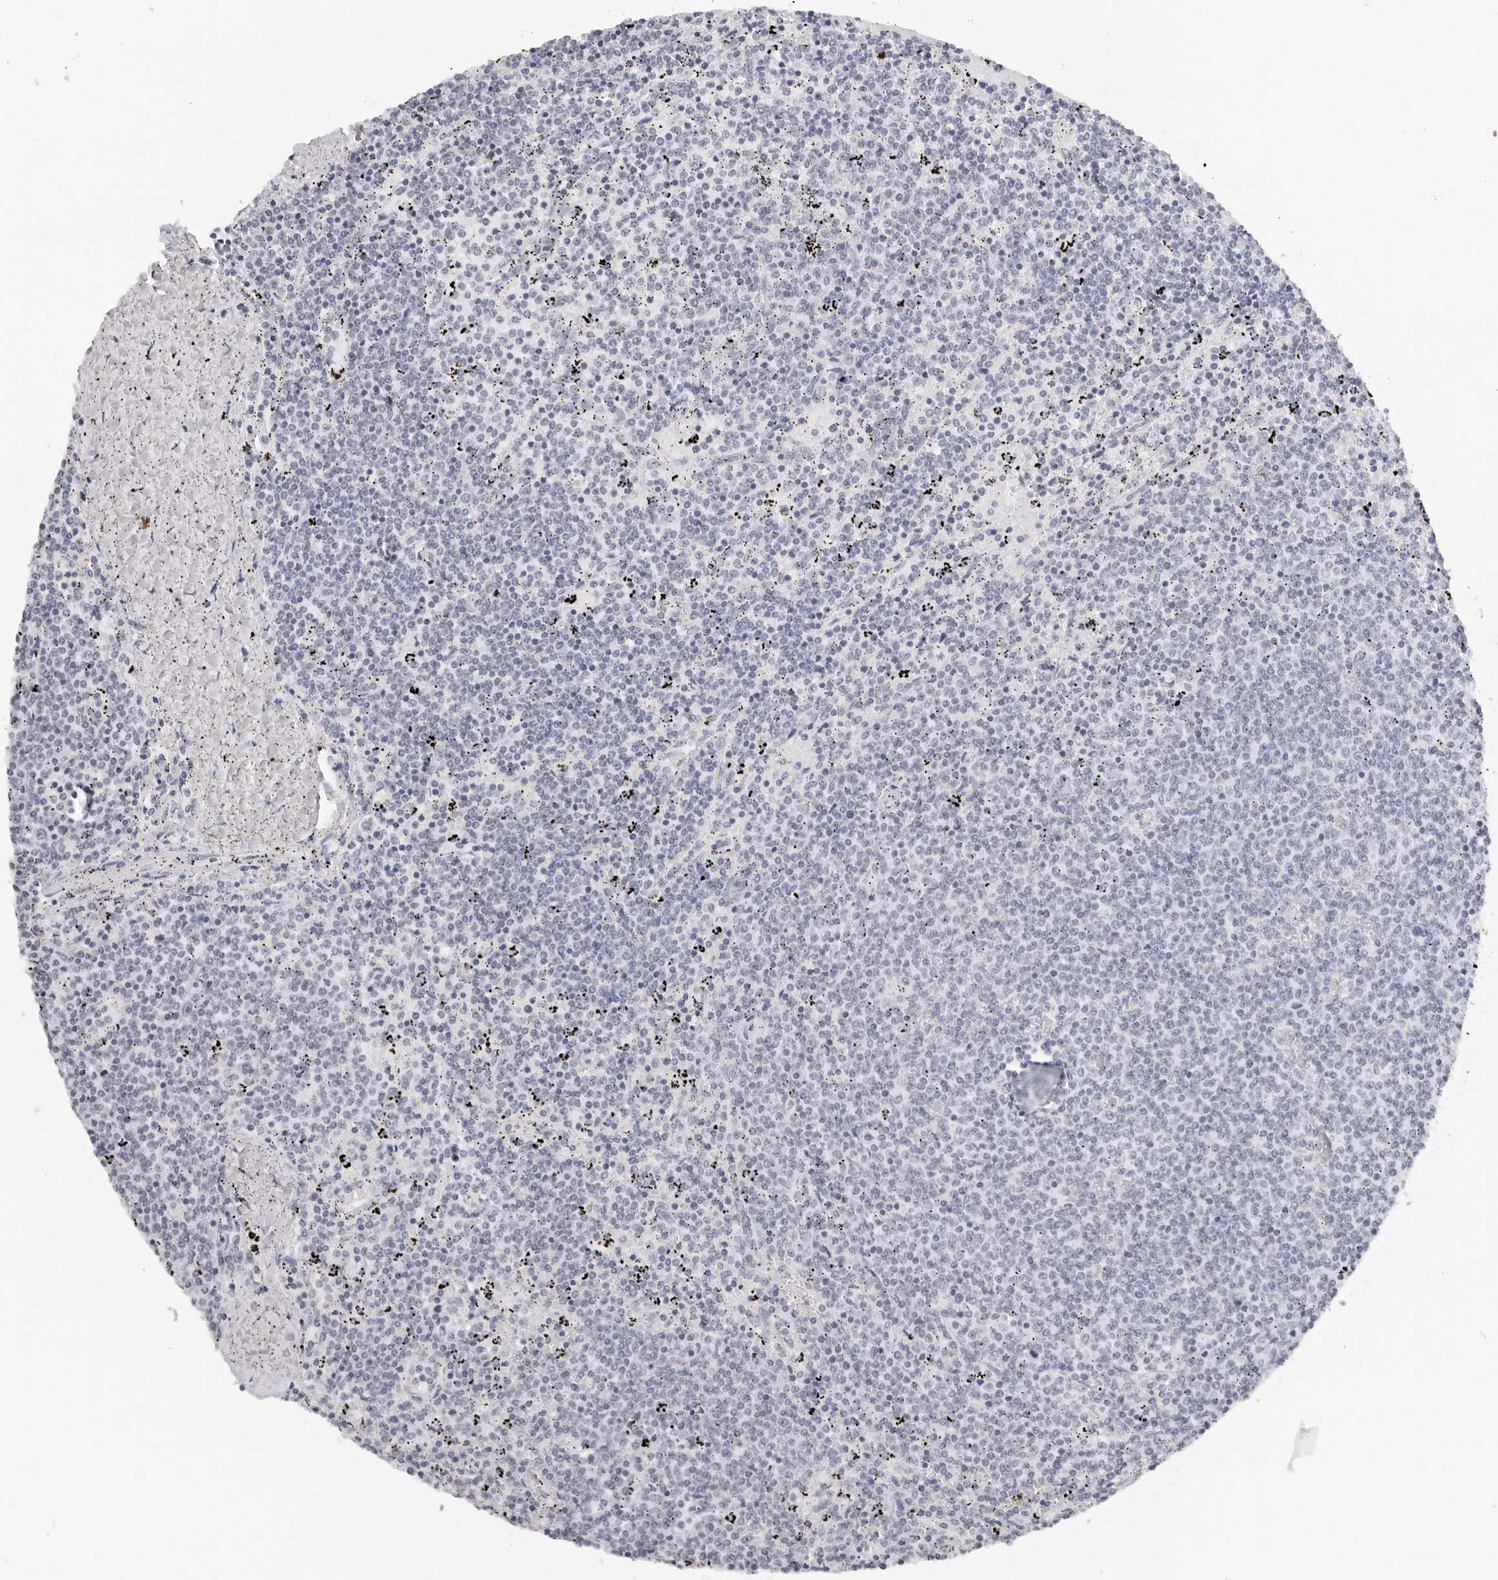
{"staining": {"intensity": "negative", "quantity": "none", "location": "none"}, "tissue": "lymphoma", "cell_type": "Tumor cells", "image_type": "cancer", "snomed": [{"axis": "morphology", "description": "Malignant lymphoma, non-Hodgkin's type, Low grade"}, {"axis": "topography", "description": "Spleen"}], "caption": "This micrograph is of lymphoma stained with IHC to label a protein in brown with the nuclei are counter-stained blue. There is no staining in tumor cells.", "gene": "FLG2", "patient": {"sex": "female", "age": 50}}